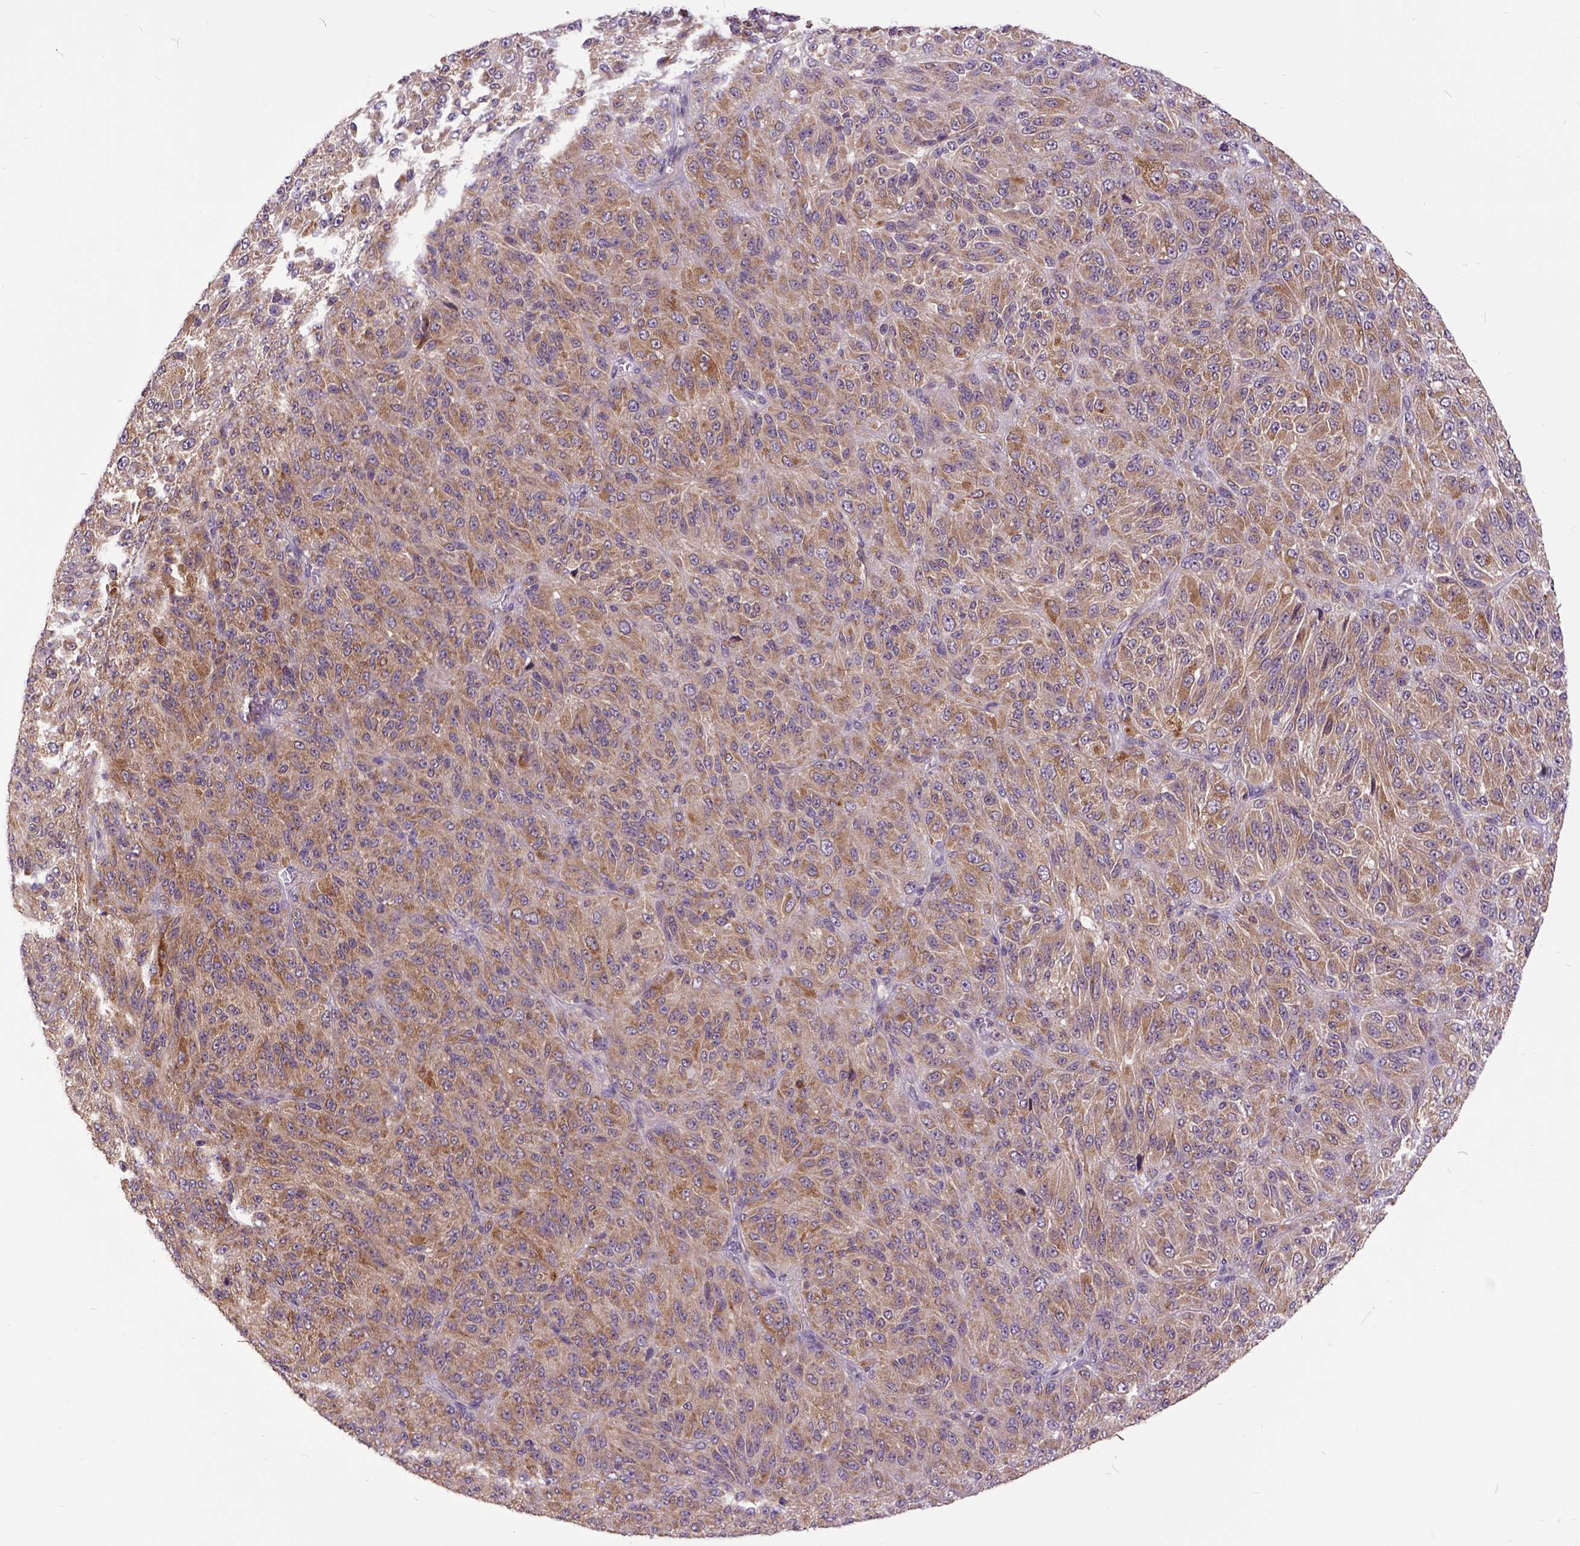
{"staining": {"intensity": "moderate", "quantity": ">75%", "location": "cytoplasmic/membranous"}, "tissue": "melanoma", "cell_type": "Tumor cells", "image_type": "cancer", "snomed": [{"axis": "morphology", "description": "Malignant melanoma, Metastatic site"}, {"axis": "topography", "description": "Brain"}], "caption": "Moderate cytoplasmic/membranous staining is identified in approximately >75% of tumor cells in melanoma.", "gene": "ARL1", "patient": {"sex": "female", "age": 56}}